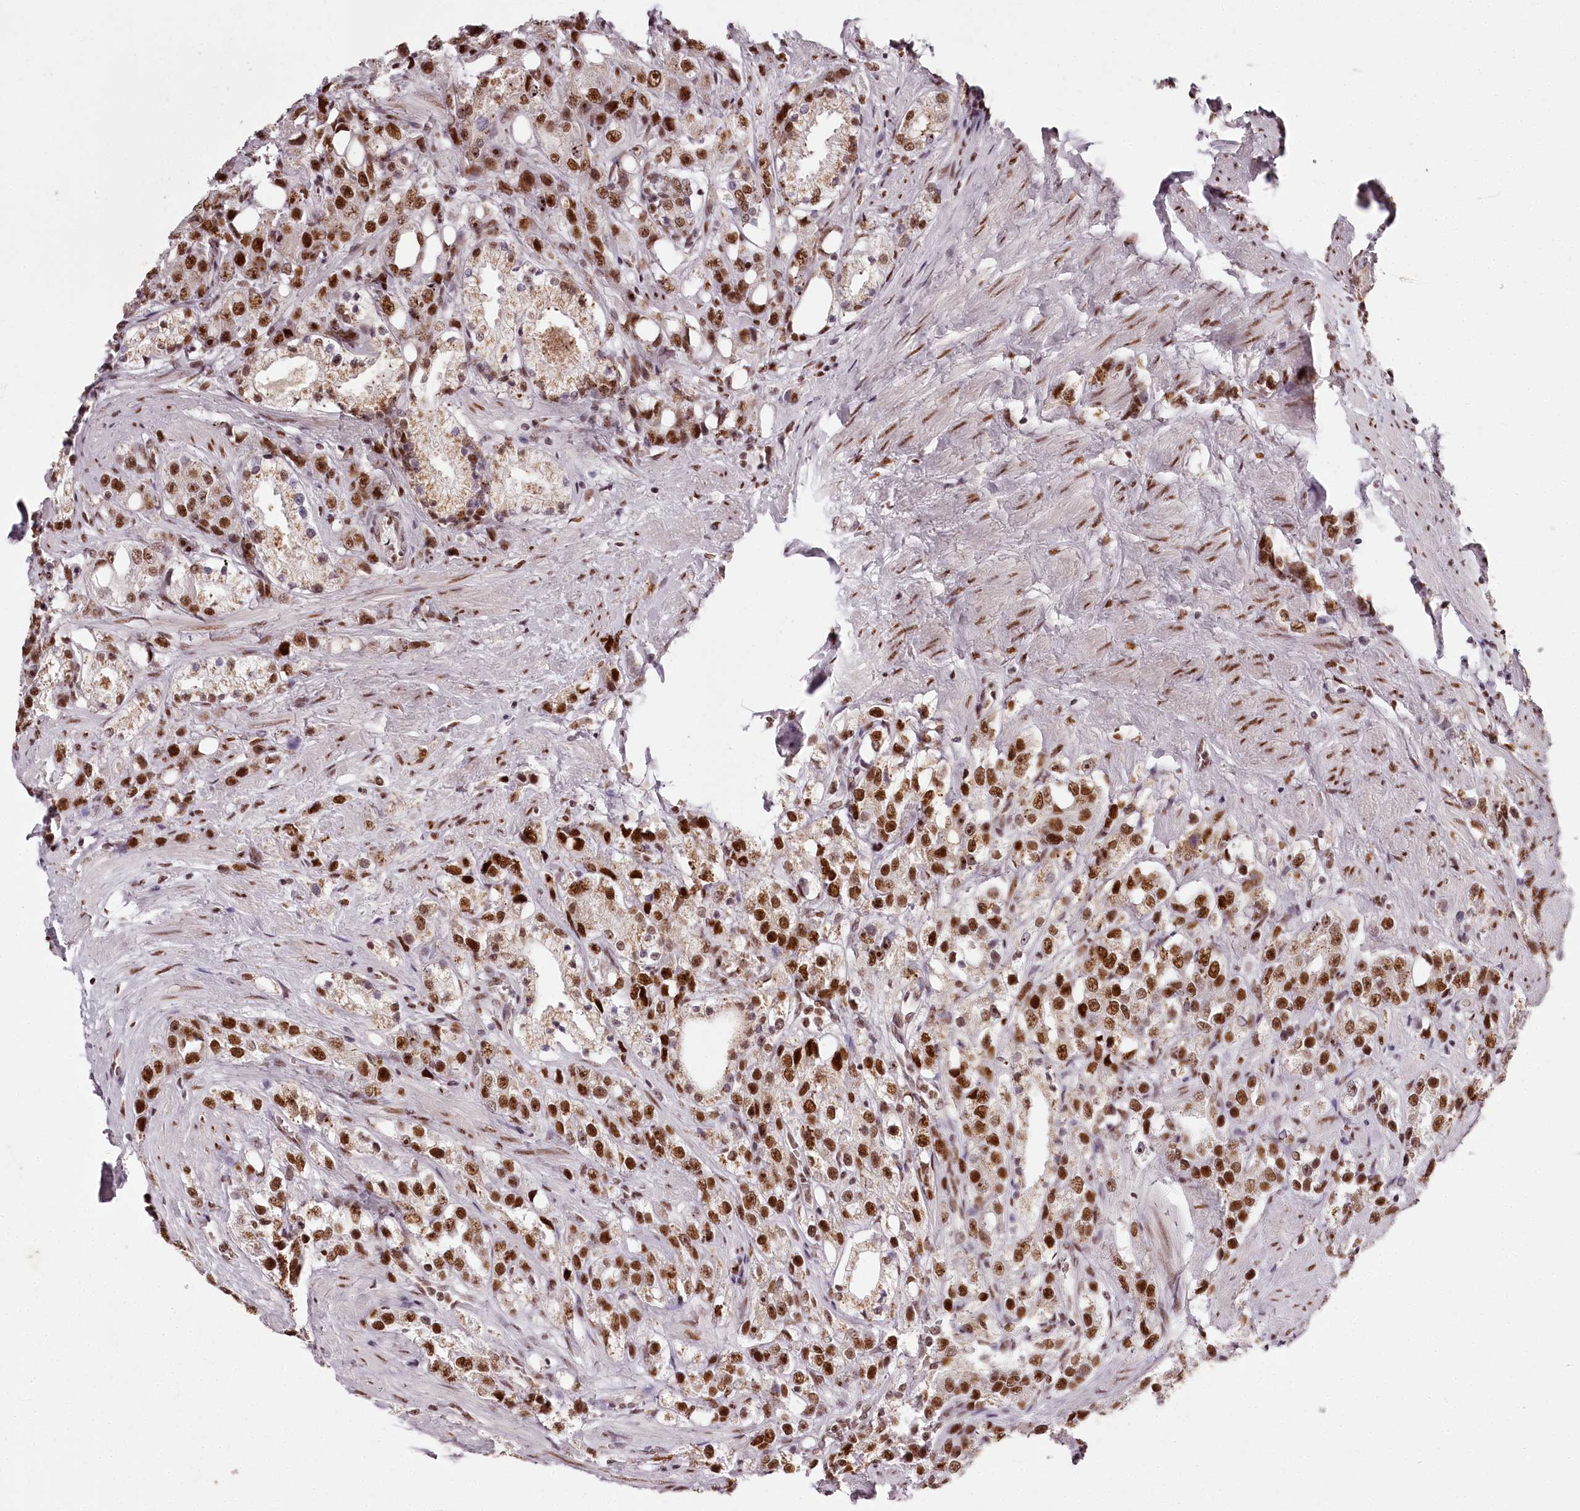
{"staining": {"intensity": "strong", "quantity": ">75%", "location": "nuclear"}, "tissue": "prostate cancer", "cell_type": "Tumor cells", "image_type": "cancer", "snomed": [{"axis": "morphology", "description": "Adenocarcinoma, NOS"}, {"axis": "topography", "description": "Prostate"}], "caption": "Approximately >75% of tumor cells in human prostate adenocarcinoma exhibit strong nuclear protein staining as visualized by brown immunohistochemical staining.", "gene": "PSPC1", "patient": {"sex": "male", "age": 79}}